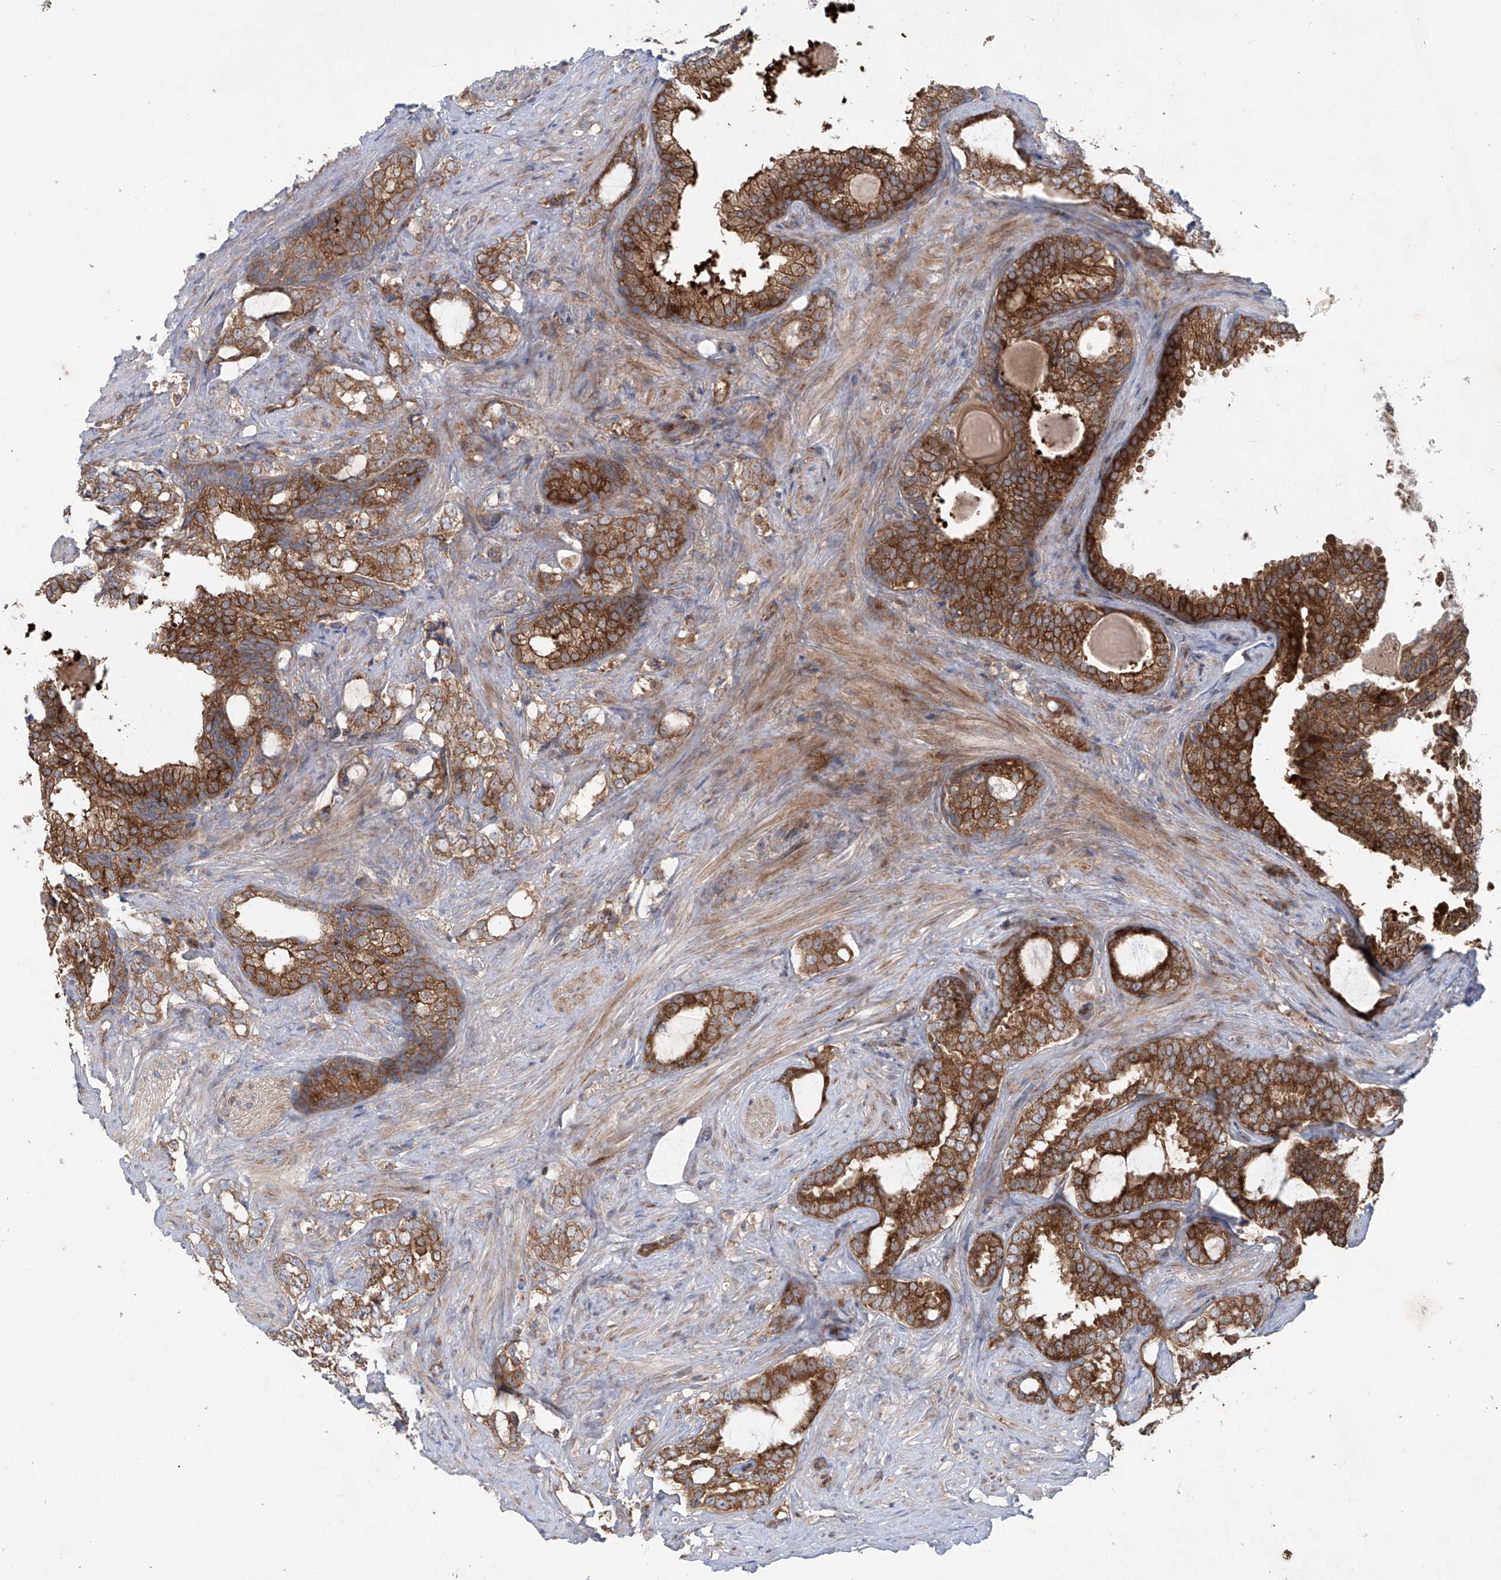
{"staining": {"intensity": "moderate", "quantity": ">75%", "location": "cytoplasmic/membranous"}, "tissue": "prostate cancer", "cell_type": "Tumor cells", "image_type": "cancer", "snomed": [{"axis": "morphology", "description": "Adenocarcinoma, High grade"}, {"axis": "topography", "description": "Prostate"}], "caption": "Moderate cytoplasmic/membranous protein expression is appreciated in about >75% of tumor cells in prostate cancer (adenocarcinoma (high-grade)).", "gene": "KLC4", "patient": {"sex": "male", "age": 64}}